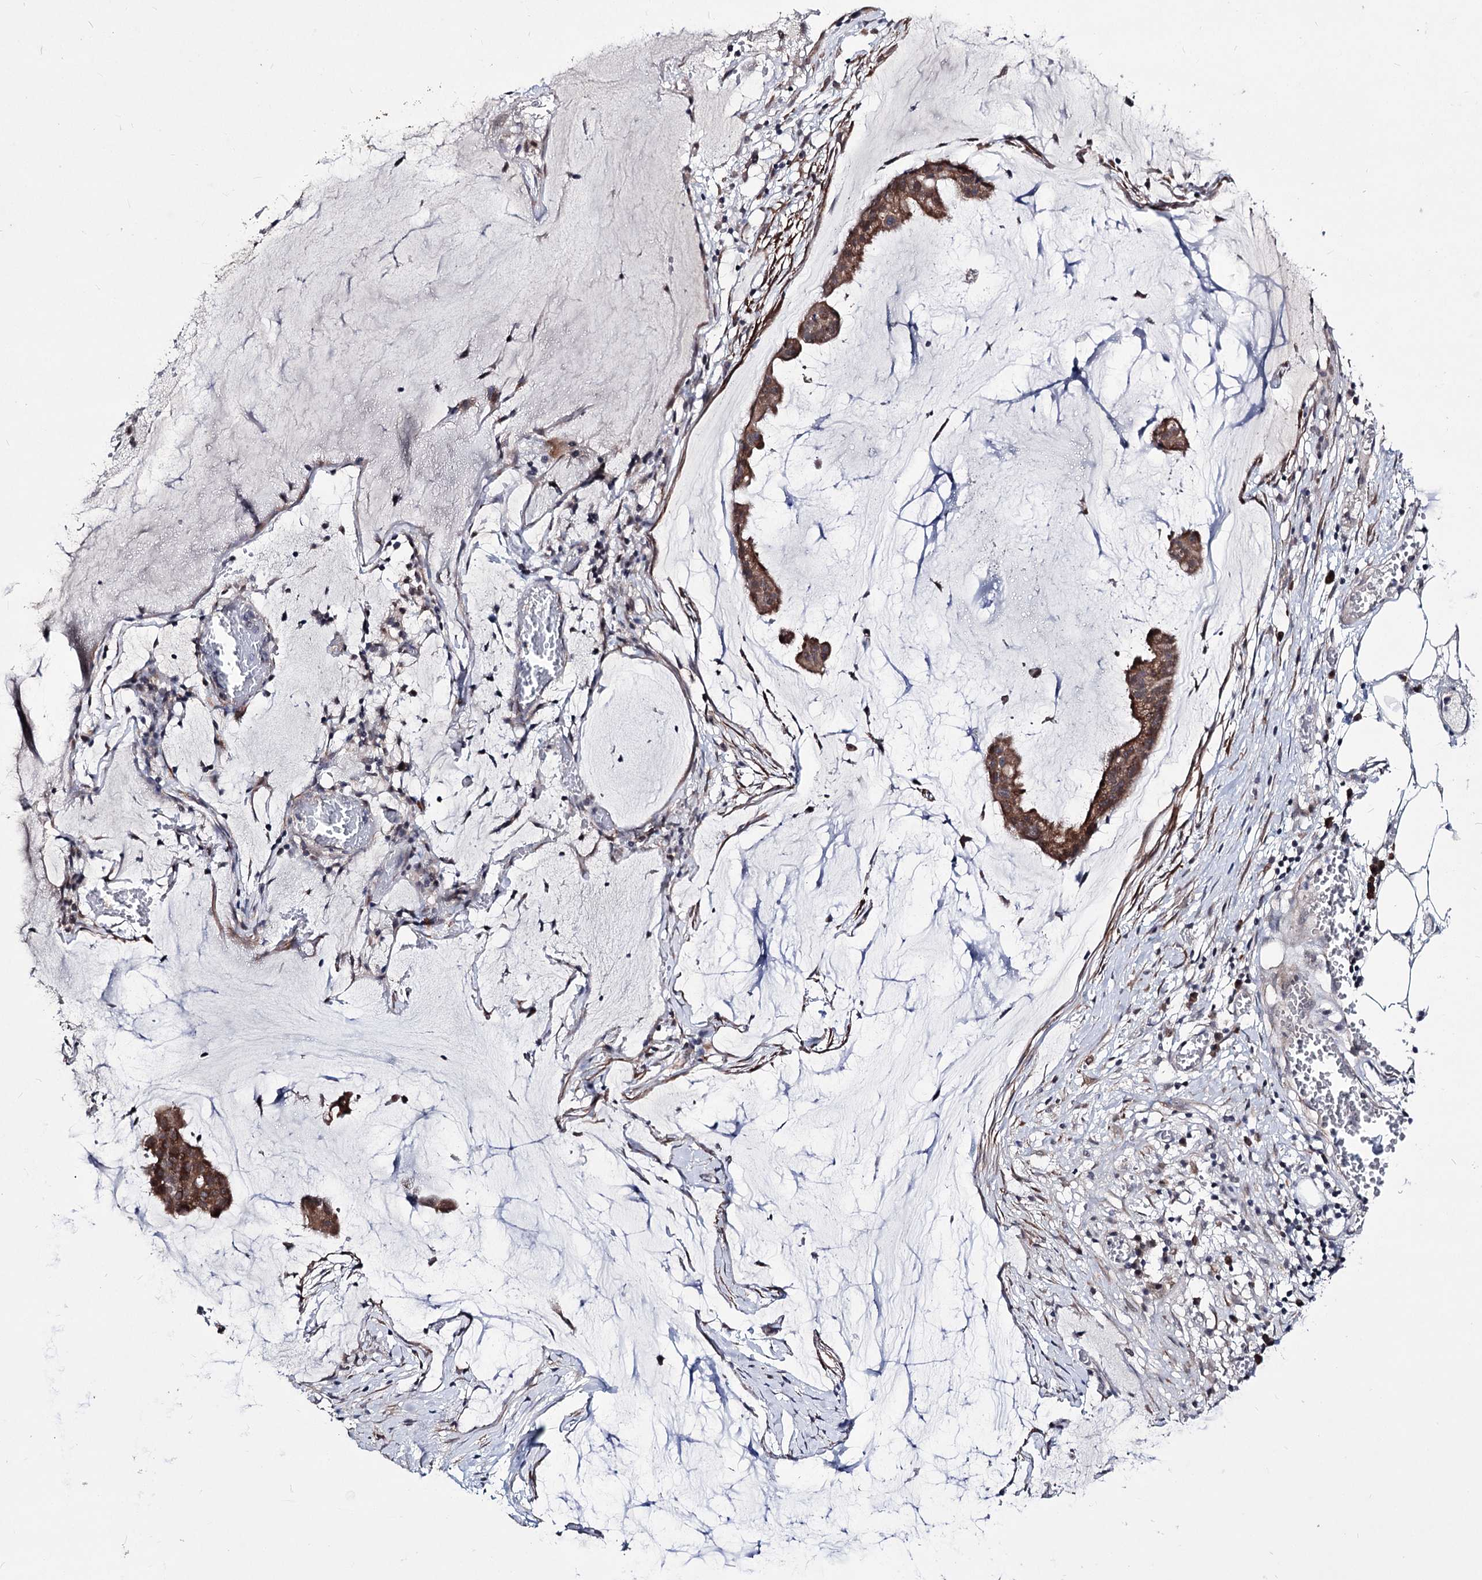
{"staining": {"intensity": "moderate", "quantity": ">75%", "location": "cytoplasmic/membranous"}, "tissue": "ovarian cancer", "cell_type": "Tumor cells", "image_type": "cancer", "snomed": [{"axis": "morphology", "description": "Cystadenocarcinoma, mucinous, NOS"}, {"axis": "topography", "description": "Ovary"}], "caption": "Tumor cells exhibit medium levels of moderate cytoplasmic/membranous expression in approximately >75% of cells in ovarian cancer.", "gene": "PPRC1", "patient": {"sex": "female", "age": 73}}